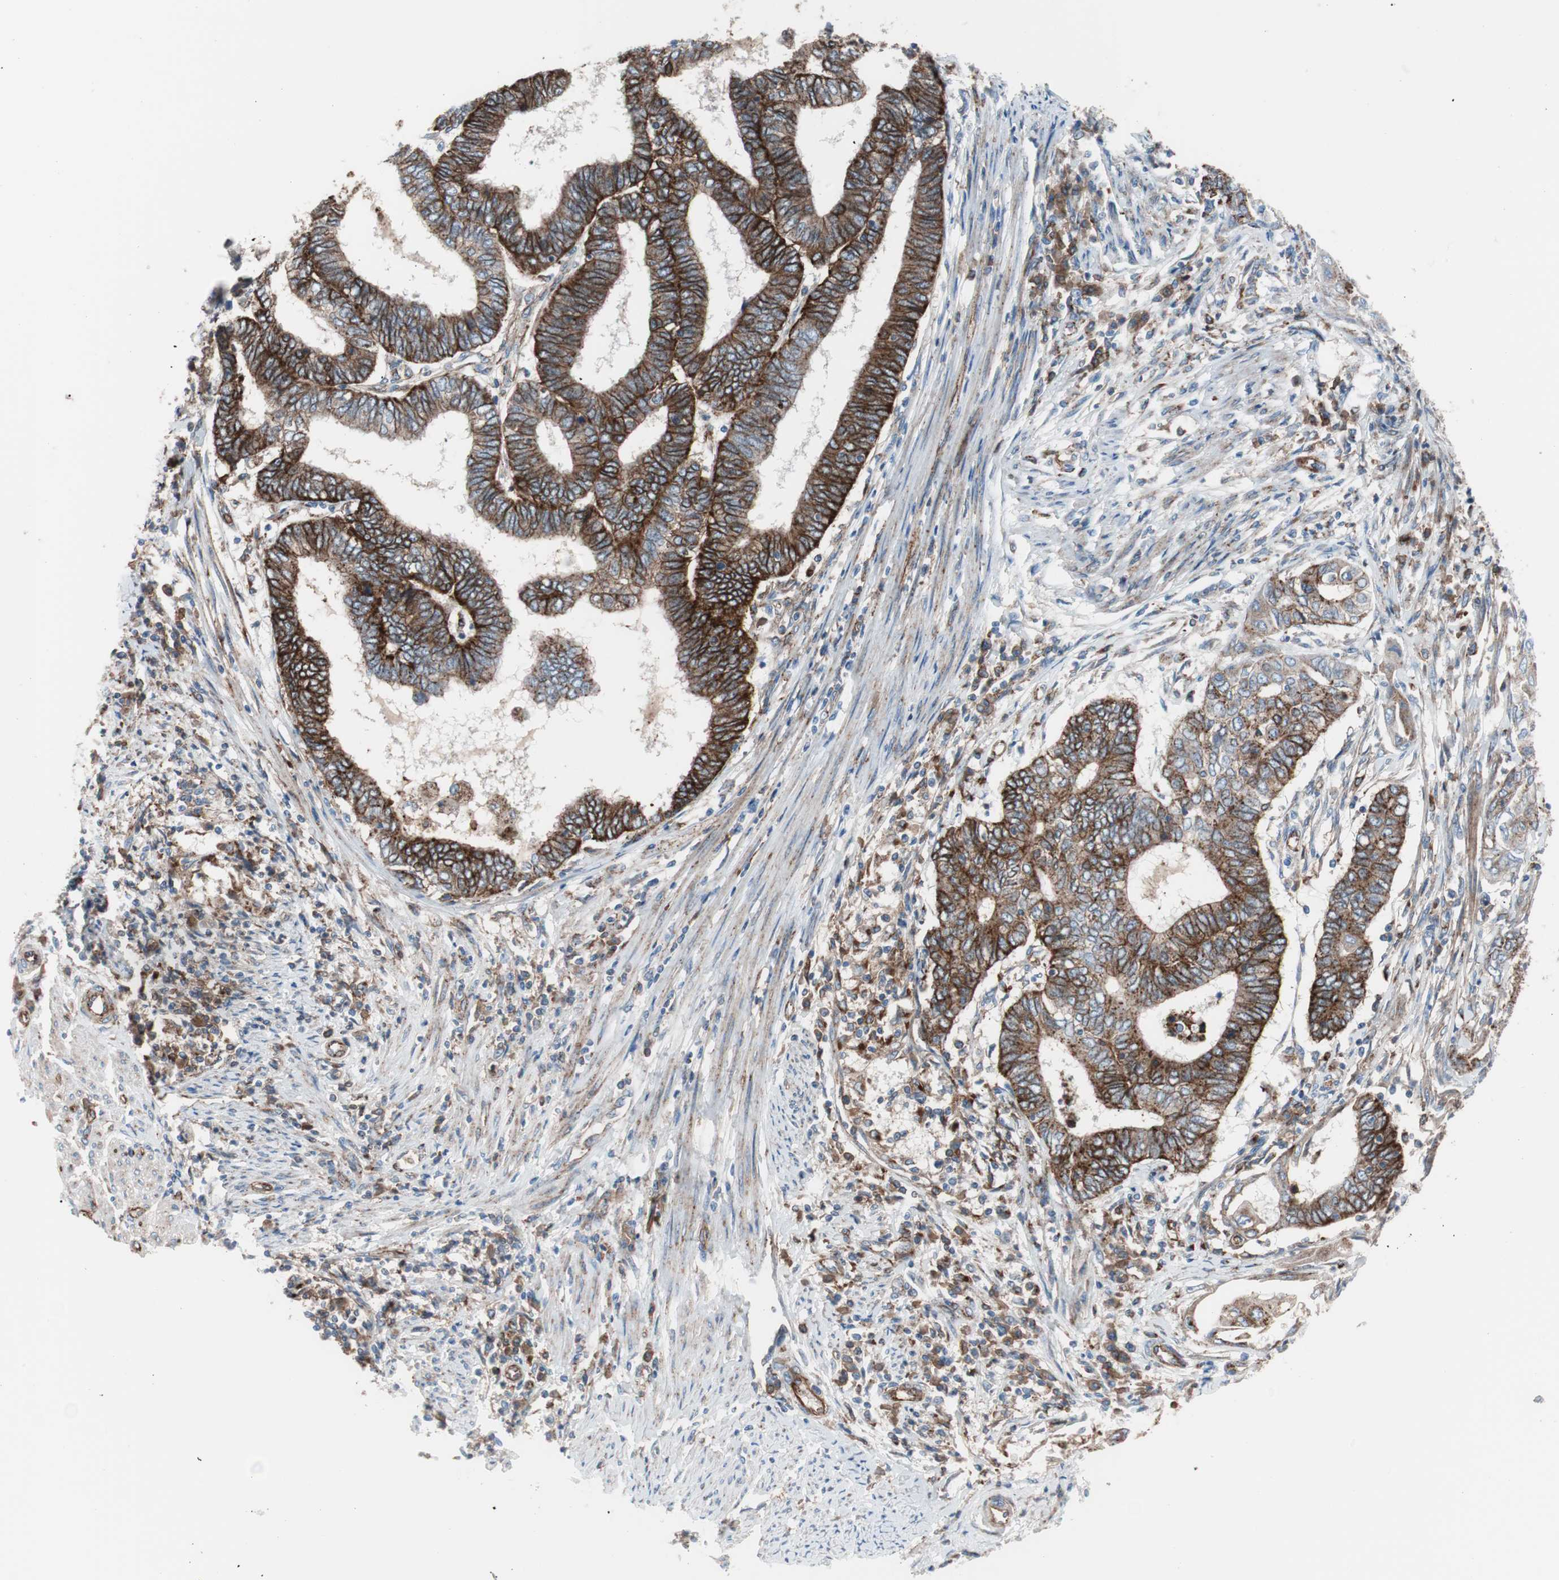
{"staining": {"intensity": "strong", "quantity": ">75%", "location": "cytoplasmic/membranous"}, "tissue": "endometrial cancer", "cell_type": "Tumor cells", "image_type": "cancer", "snomed": [{"axis": "morphology", "description": "Adenocarcinoma, NOS"}, {"axis": "topography", "description": "Uterus"}, {"axis": "topography", "description": "Endometrium"}], "caption": "Immunohistochemistry staining of endometrial cancer, which shows high levels of strong cytoplasmic/membranous staining in about >75% of tumor cells indicating strong cytoplasmic/membranous protein expression. The staining was performed using DAB (3,3'-diaminobenzidine) (brown) for protein detection and nuclei were counterstained in hematoxylin (blue).", "gene": "FLOT2", "patient": {"sex": "female", "age": 70}}